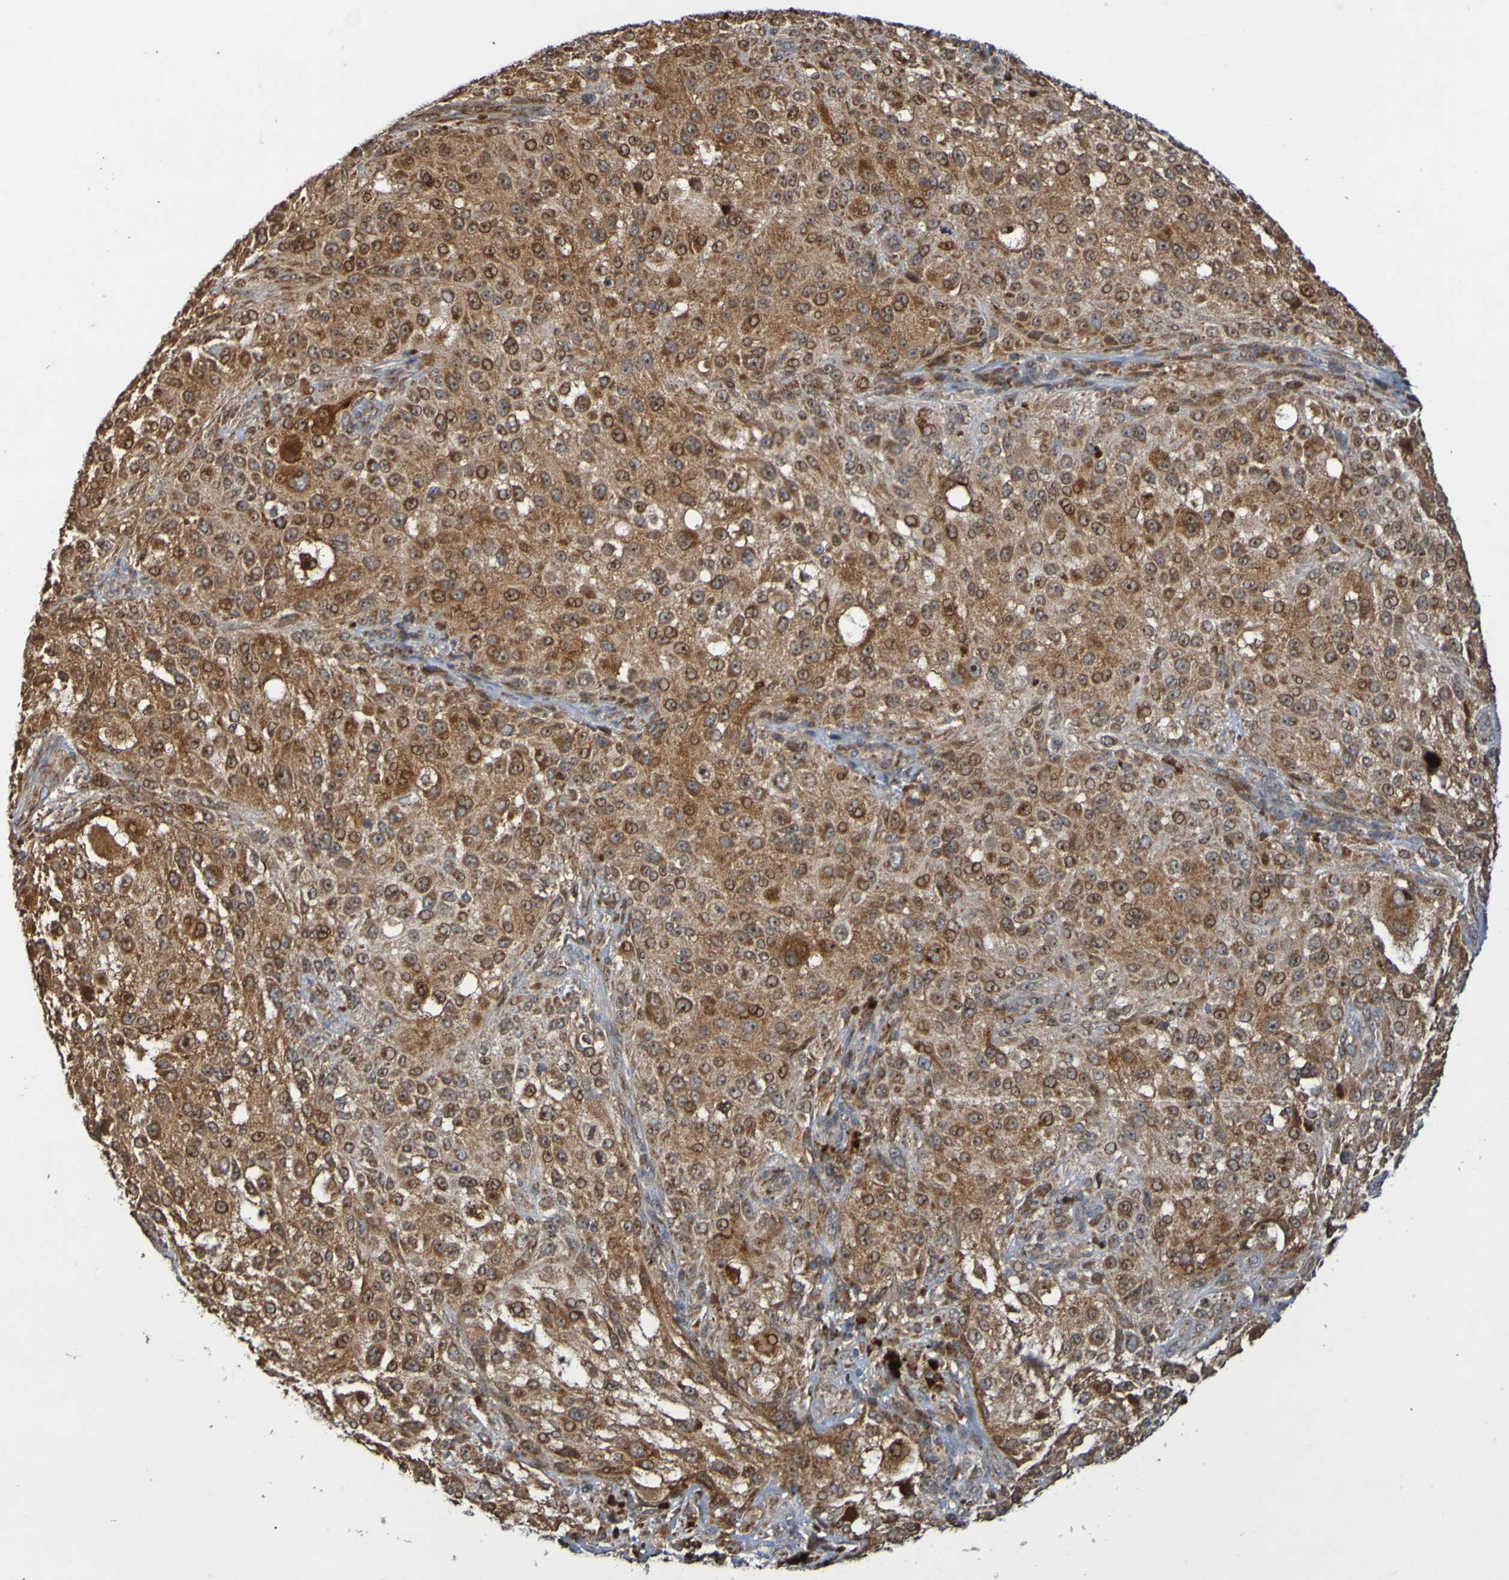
{"staining": {"intensity": "moderate", "quantity": ">75%", "location": "cytoplasmic/membranous,nuclear"}, "tissue": "melanoma", "cell_type": "Tumor cells", "image_type": "cancer", "snomed": [{"axis": "morphology", "description": "Necrosis, NOS"}, {"axis": "morphology", "description": "Malignant melanoma, NOS"}, {"axis": "topography", "description": "Skin"}], "caption": "Approximately >75% of tumor cells in melanoma reveal moderate cytoplasmic/membranous and nuclear protein expression as visualized by brown immunohistochemical staining.", "gene": "TMBIM1", "patient": {"sex": "female", "age": 87}}